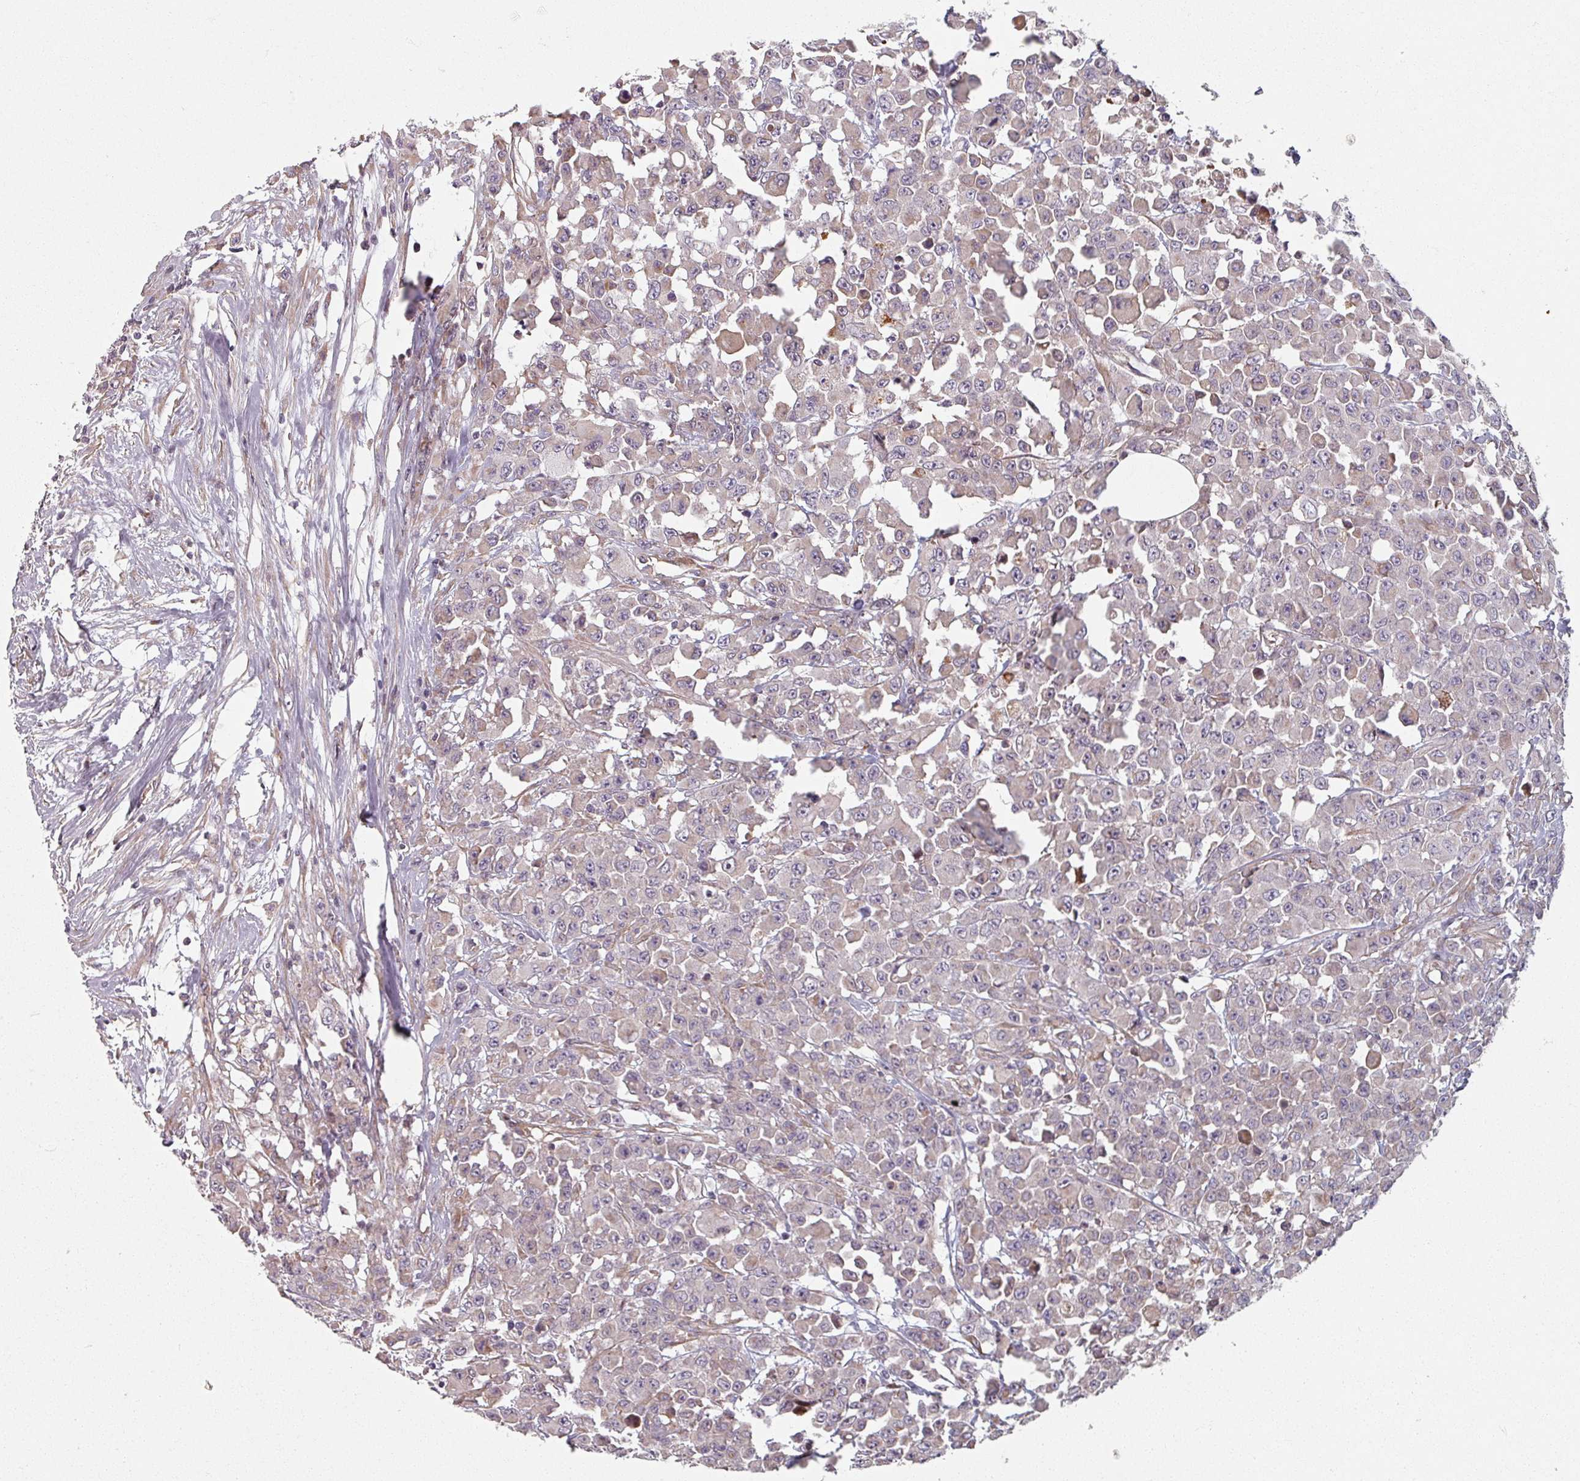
{"staining": {"intensity": "negative", "quantity": "none", "location": "none"}, "tissue": "colorectal cancer", "cell_type": "Tumor cells", "image_type": "cancer", "snomed": [{"axis": "morphology", "description": "Adenocarcinoma, NOS"}, {"axis": "topography", "description": "Colon"}], "caption": "An image of adenocarcinoma (colorectal) stained for a protein displays no brown staining in tumor cells.", "gene": "C4BPB", "patient": {"sex": "male", "age": 51}}